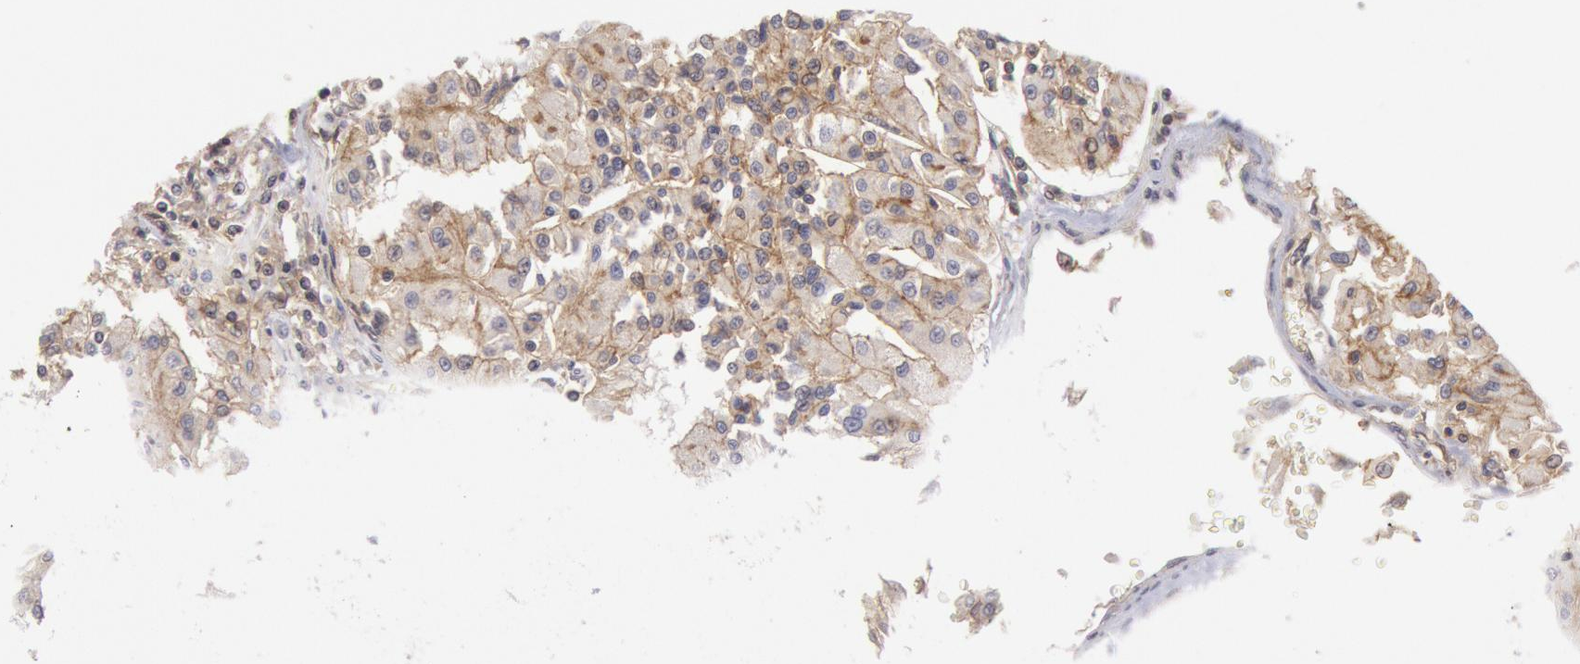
{"staining": {"intensity": "moderate", "quantity": "25%-75%", "location": "cytoplasmic/membranous"}, "tissue": "renal cancer", "cell_type": "Tumor cells", "image_type": "cancer", "snomed": [{"axis": "morphology", "description": "Adenocarcinoma, NOS"}, {"axis": "topography", "description": "Kidney"}], "caption": "Protein positivity by IHC displays moderate cytoplasmic/membranous expression in about 25%-75% of tumor cells in renal cancer (adenocarcinoma). The protein of interest is shown in brown color, while the nuclei are stained blue.", "gene": "STX4", "patient": {"sex": "male", "age": 78}}